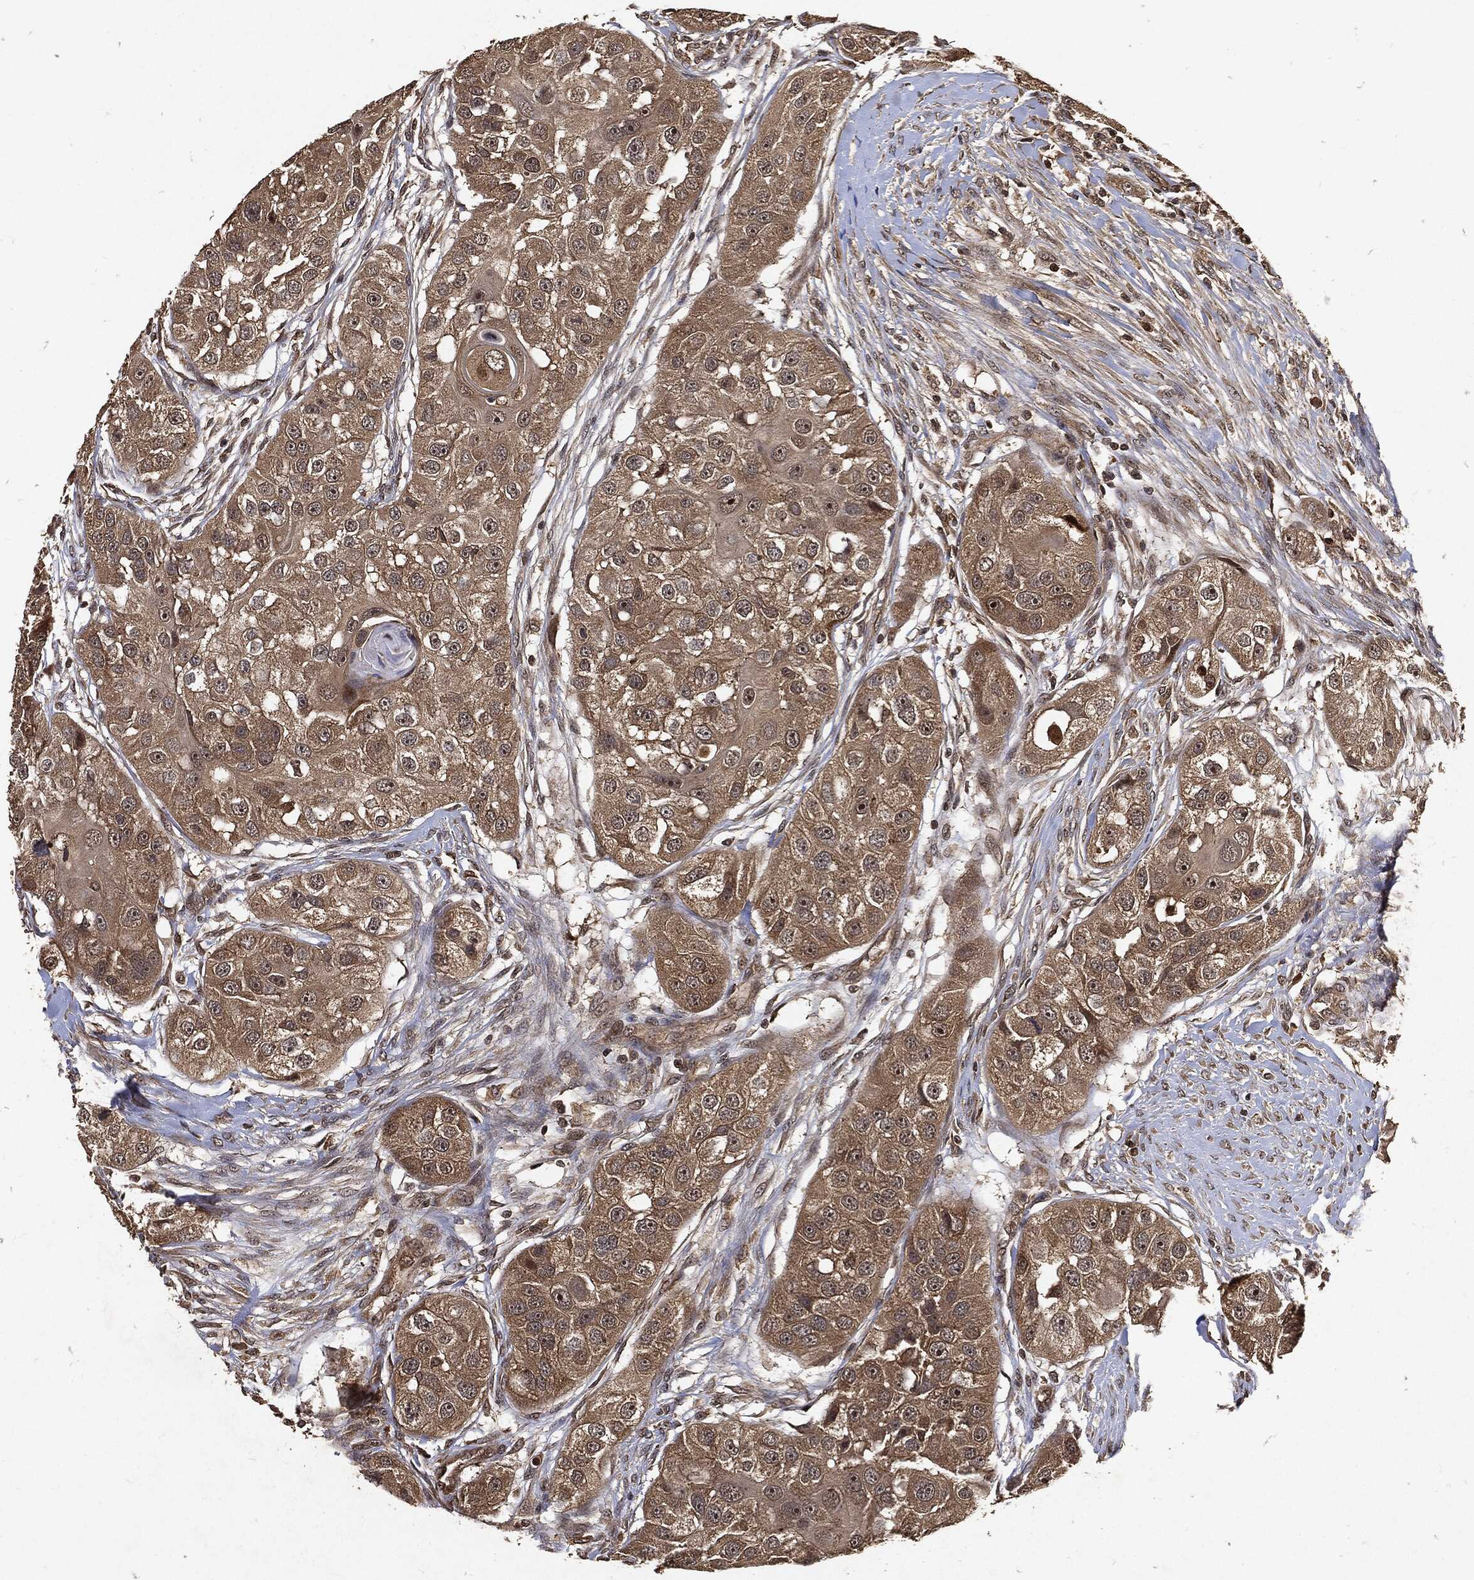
{"staining": {"intensity": "weak", "quantity": ">75%", "location": "cytoplasmic/membranous"}, "tissue": "head and neck cancer", "cell_type": "Tumor cells", "image_type": "cancer", "snomed": [{"axis": "morphology", "description": "Normal tissue, NOS"}, {"axis": "morphology", "description": "Squamous cell carcinoma, NOS"}, {"axis": "topography", "description": "Skeletal muscle"}, {"axis": "topography", "description": "Head-Neck"}], "caption": "This image demonstrates head and neck cancer stained with IHC to label a protein in brown. The cytoplasmic/membranous of tumor cells show weak positivity for the protein. Nuclei are counter-stained blue.", "gene": "ZNF226", "patient": {"sex": "male", "age": 51}}